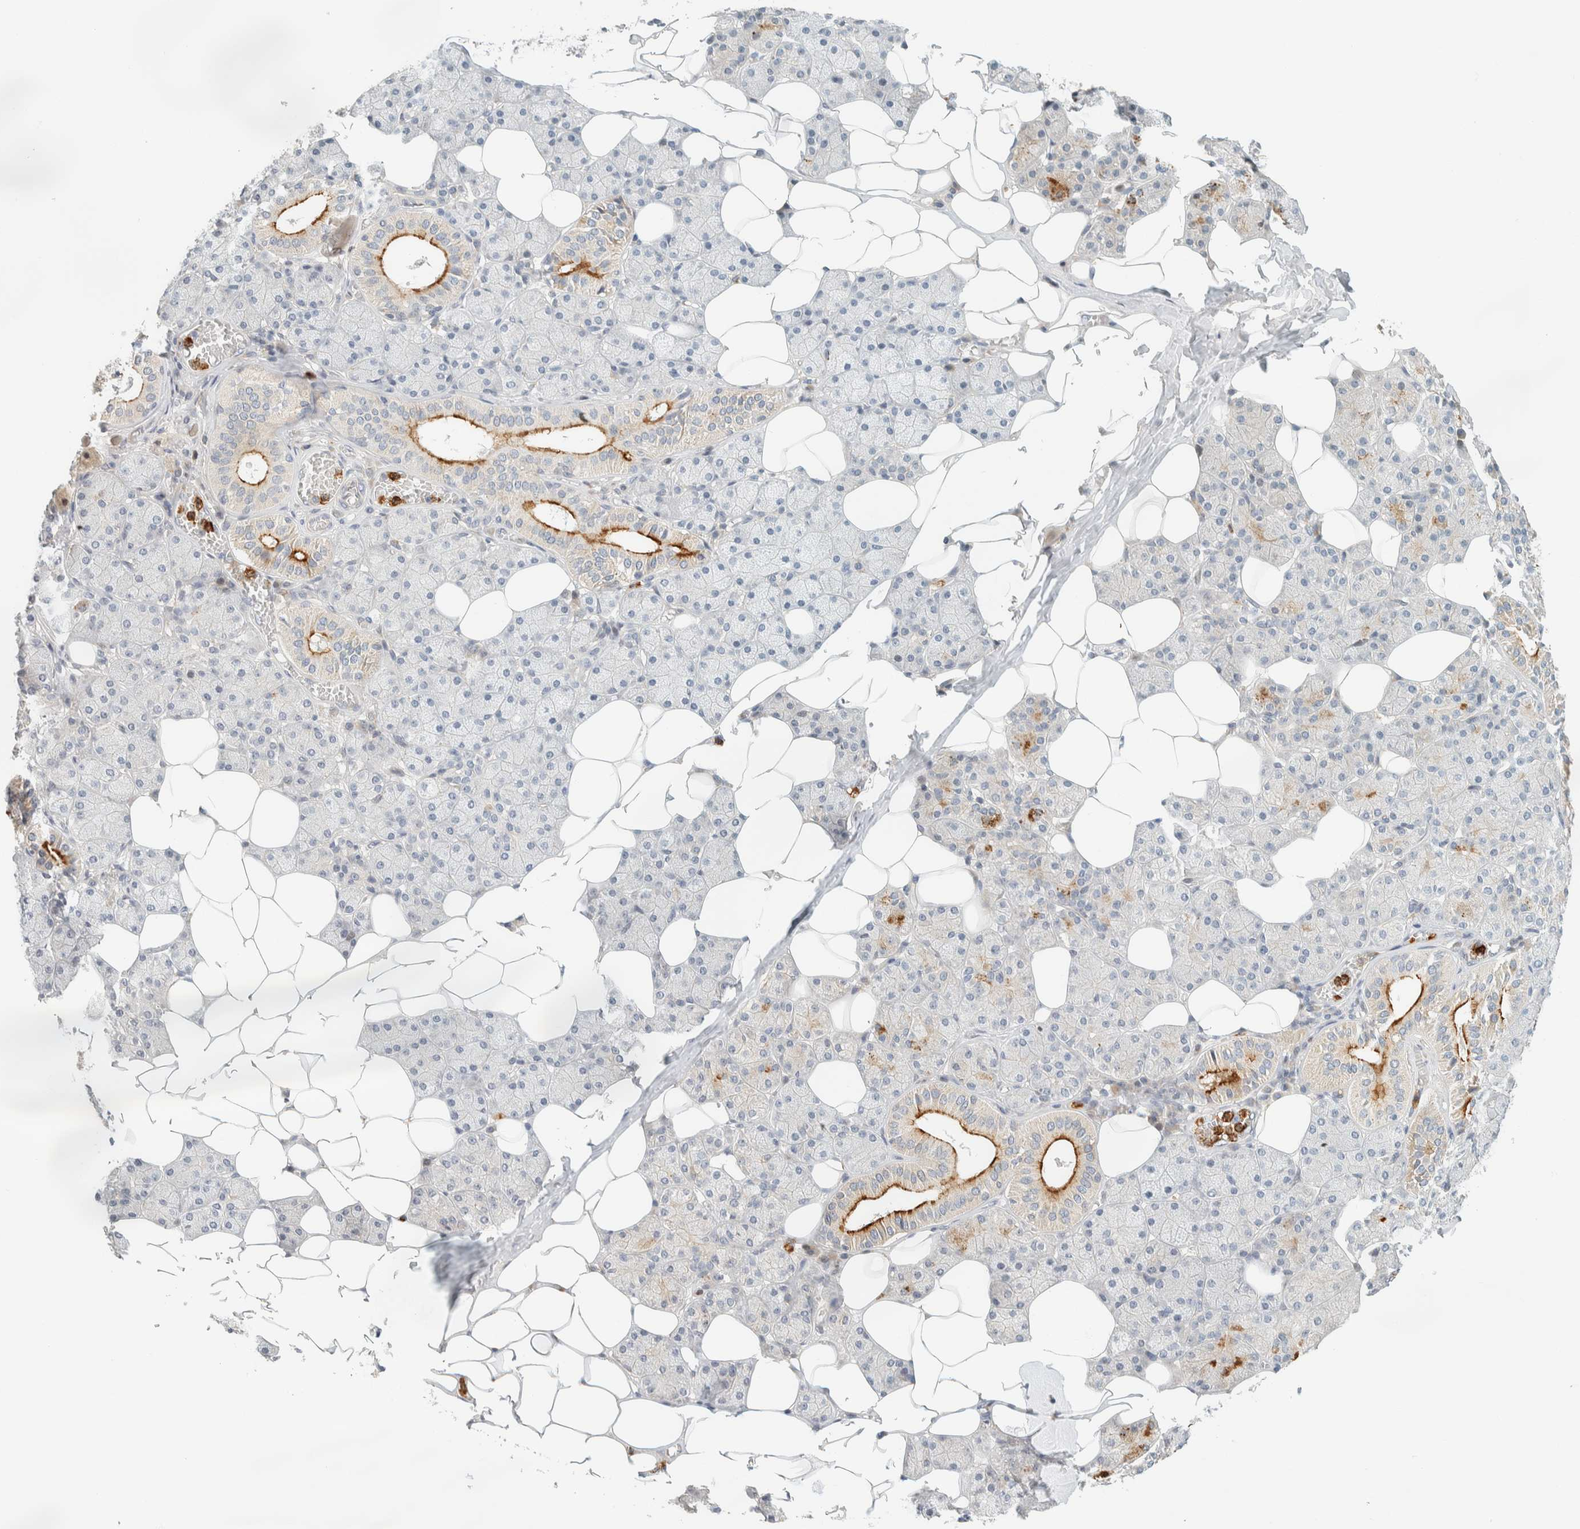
{"staining": {"intensity": "strong", "quantity": "<25%", "location": "cytoplasmic/membranous"}, "tissue": "salivary gland", "cell_type": "Glandular cells", "image_type": "normal", "snomed": [{"axis": "morphology", "description": "Normal tissue, NOS"}, {"axis": "topography", "description": "Salivary gland"}], "caption": "Immunohistochemistry (IHC) of normal salivary gland reveals medium levels of strong cytoplasmic/membranous staining in approximately <25% of glandular cells.", "gene": "CCDC171", "patient": {"sex": "female", "age": 33}}